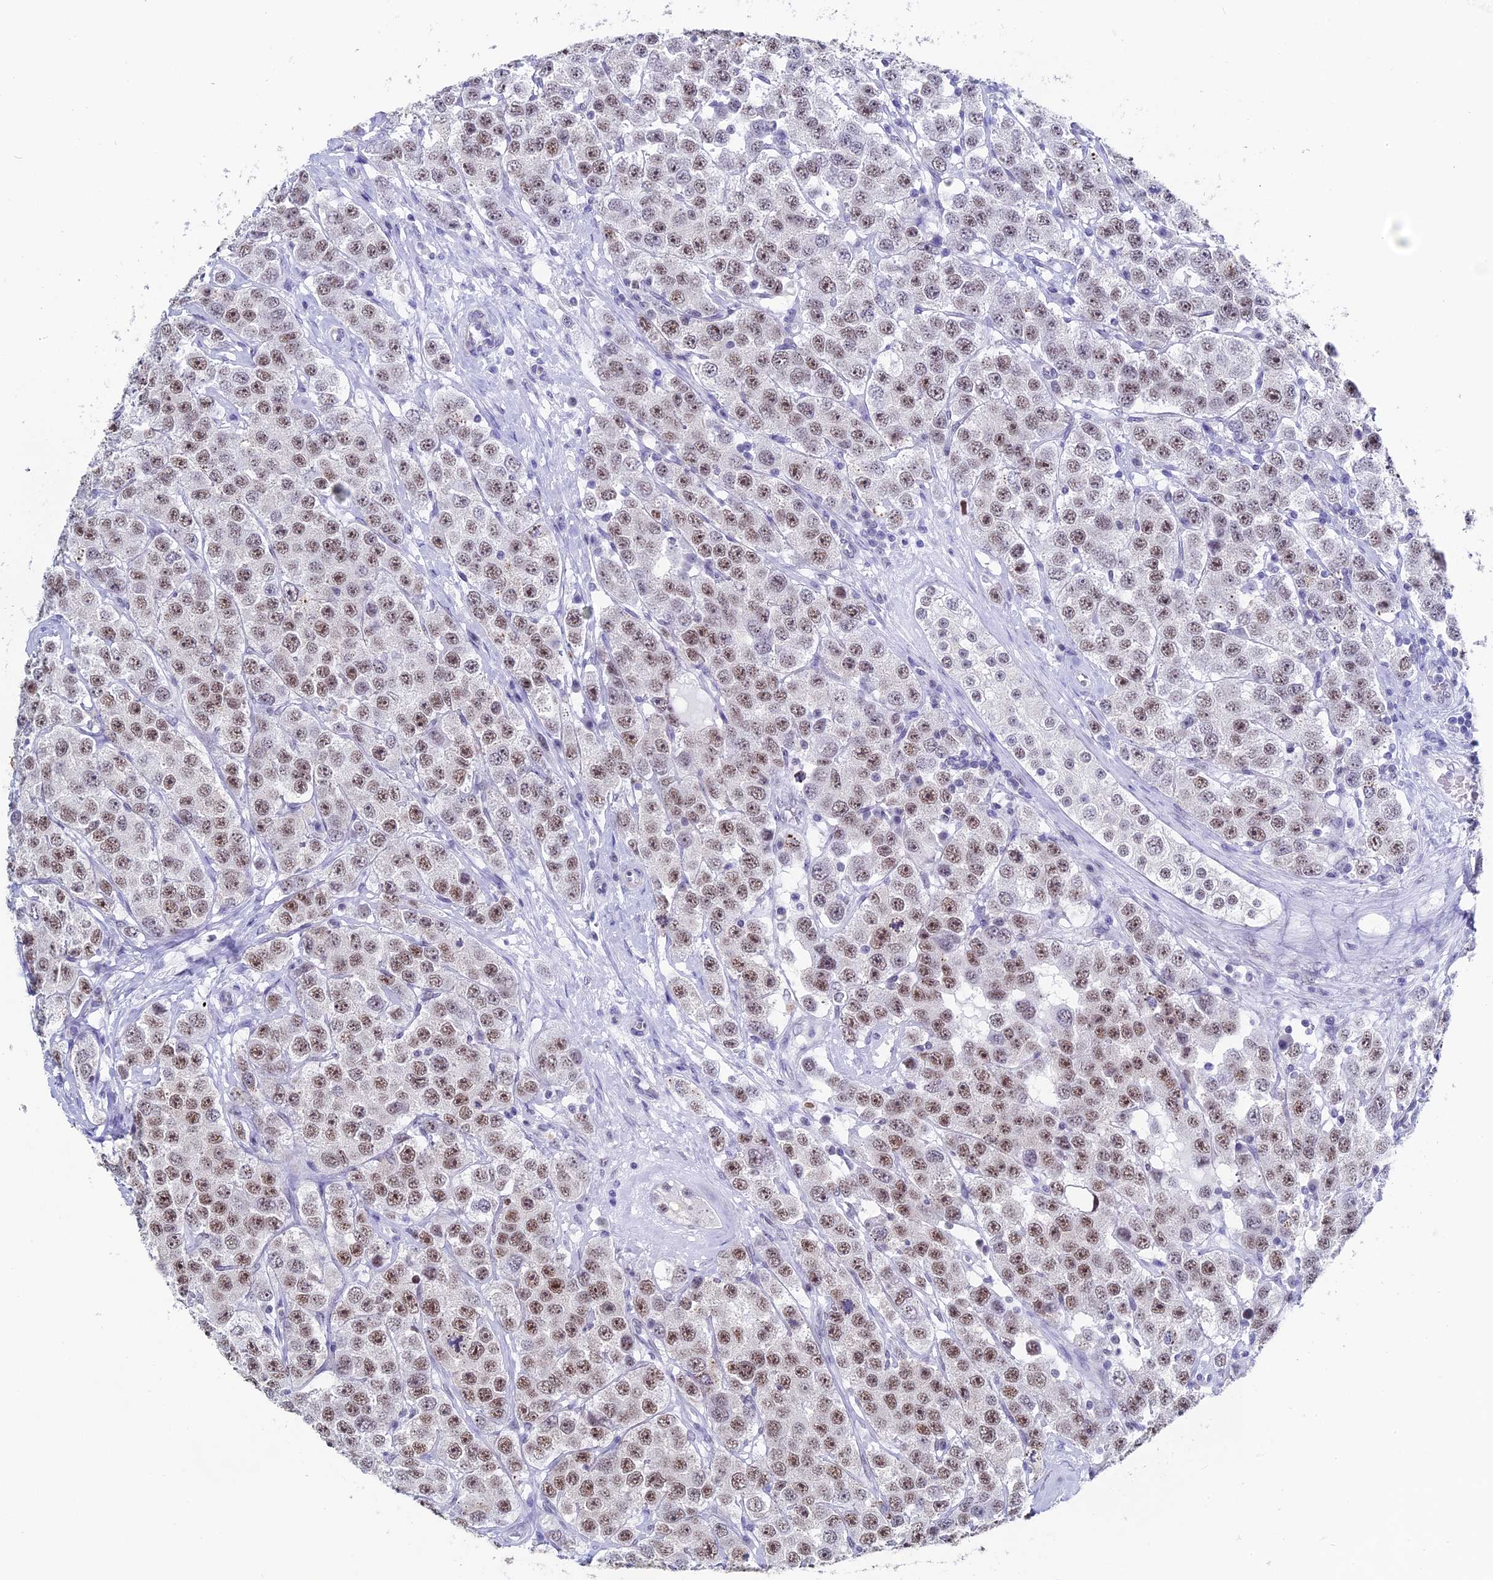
{"staining": {"intensity": "moderate", "quantity": ">75%", "location": "nuclear"}, "tissue": "testis cancer", "cell_type": "Tumor cells", "image_type": "cancer", "snomed": [{"axis": "morphology", "description": "Seminoma, NOS"}, {"axis": "topography", "description": "Testis"}], "caption": "The micrograph exhibits staining of testis seminoma, revealing moderate nuclear protein staining (brown color) within tumor cells. (brown staining indicates protein expression, while blue staining denotes nuclei).", "gene": "CD2BP2", "patient": {"sex": "male", "age": 28}}